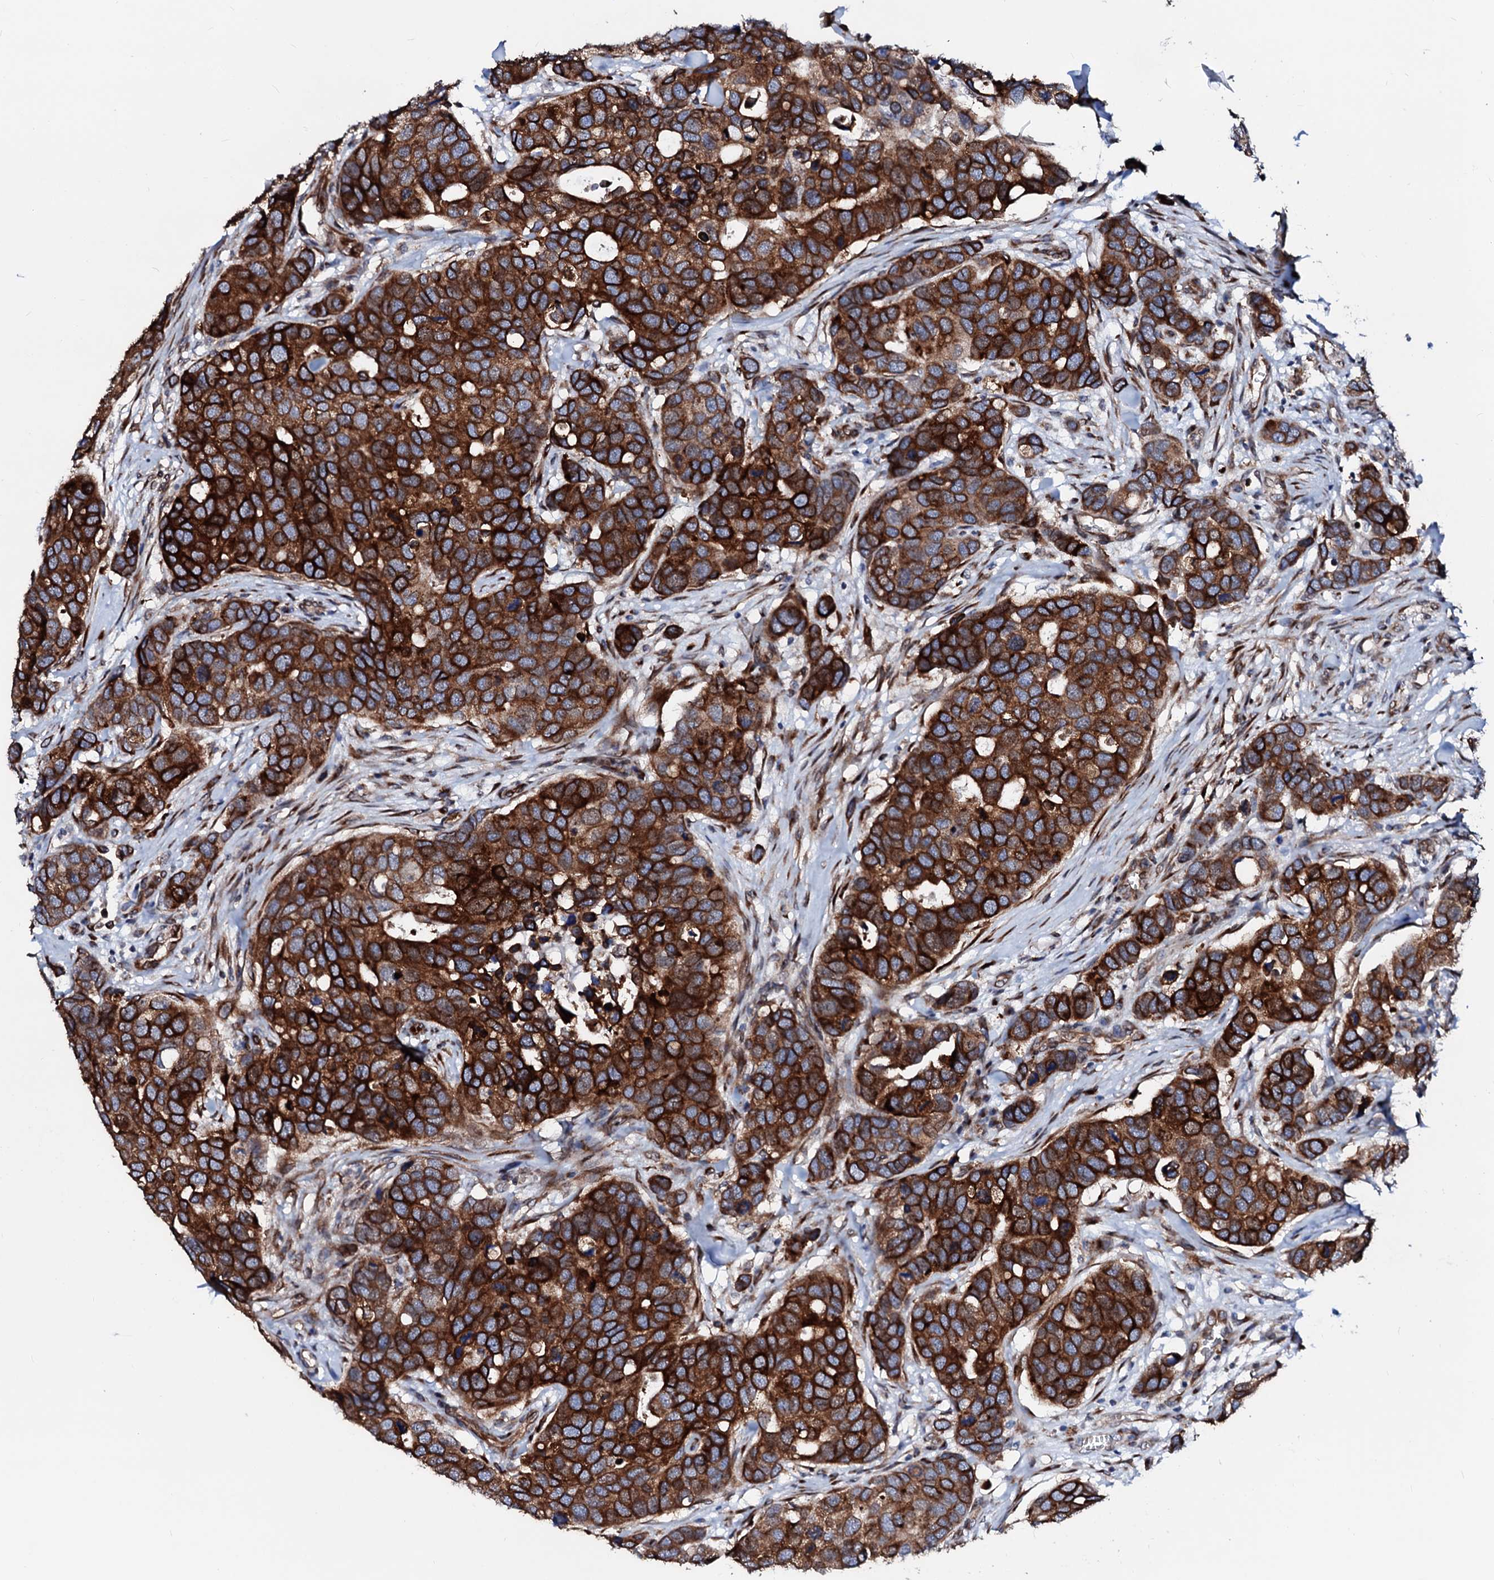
{"staining": {"intensity": "strong", "quantity": ">75%", "location": "cytoplasmic/membranous"}, "tissue": "breast cancer", "cell_type": "Tumor cells", "image_type": "cancer", "snomed": [{"axis": "morphology", "description": "Duct carcinoma"}, {"axis": "topography", "description": "Breast"}], "caption": "Breast cancer was stained to show a protein in brown. There is high levels of strong cytoplasmic/membranous staining in about >75% of tumor cells. The protein is stained brown, and the nuclei are stained in blue (DAB IHC with brightfield microscopy, high magnification).", "gene": "TMCO3", "patient": {"sex": "female", "age": 83}}